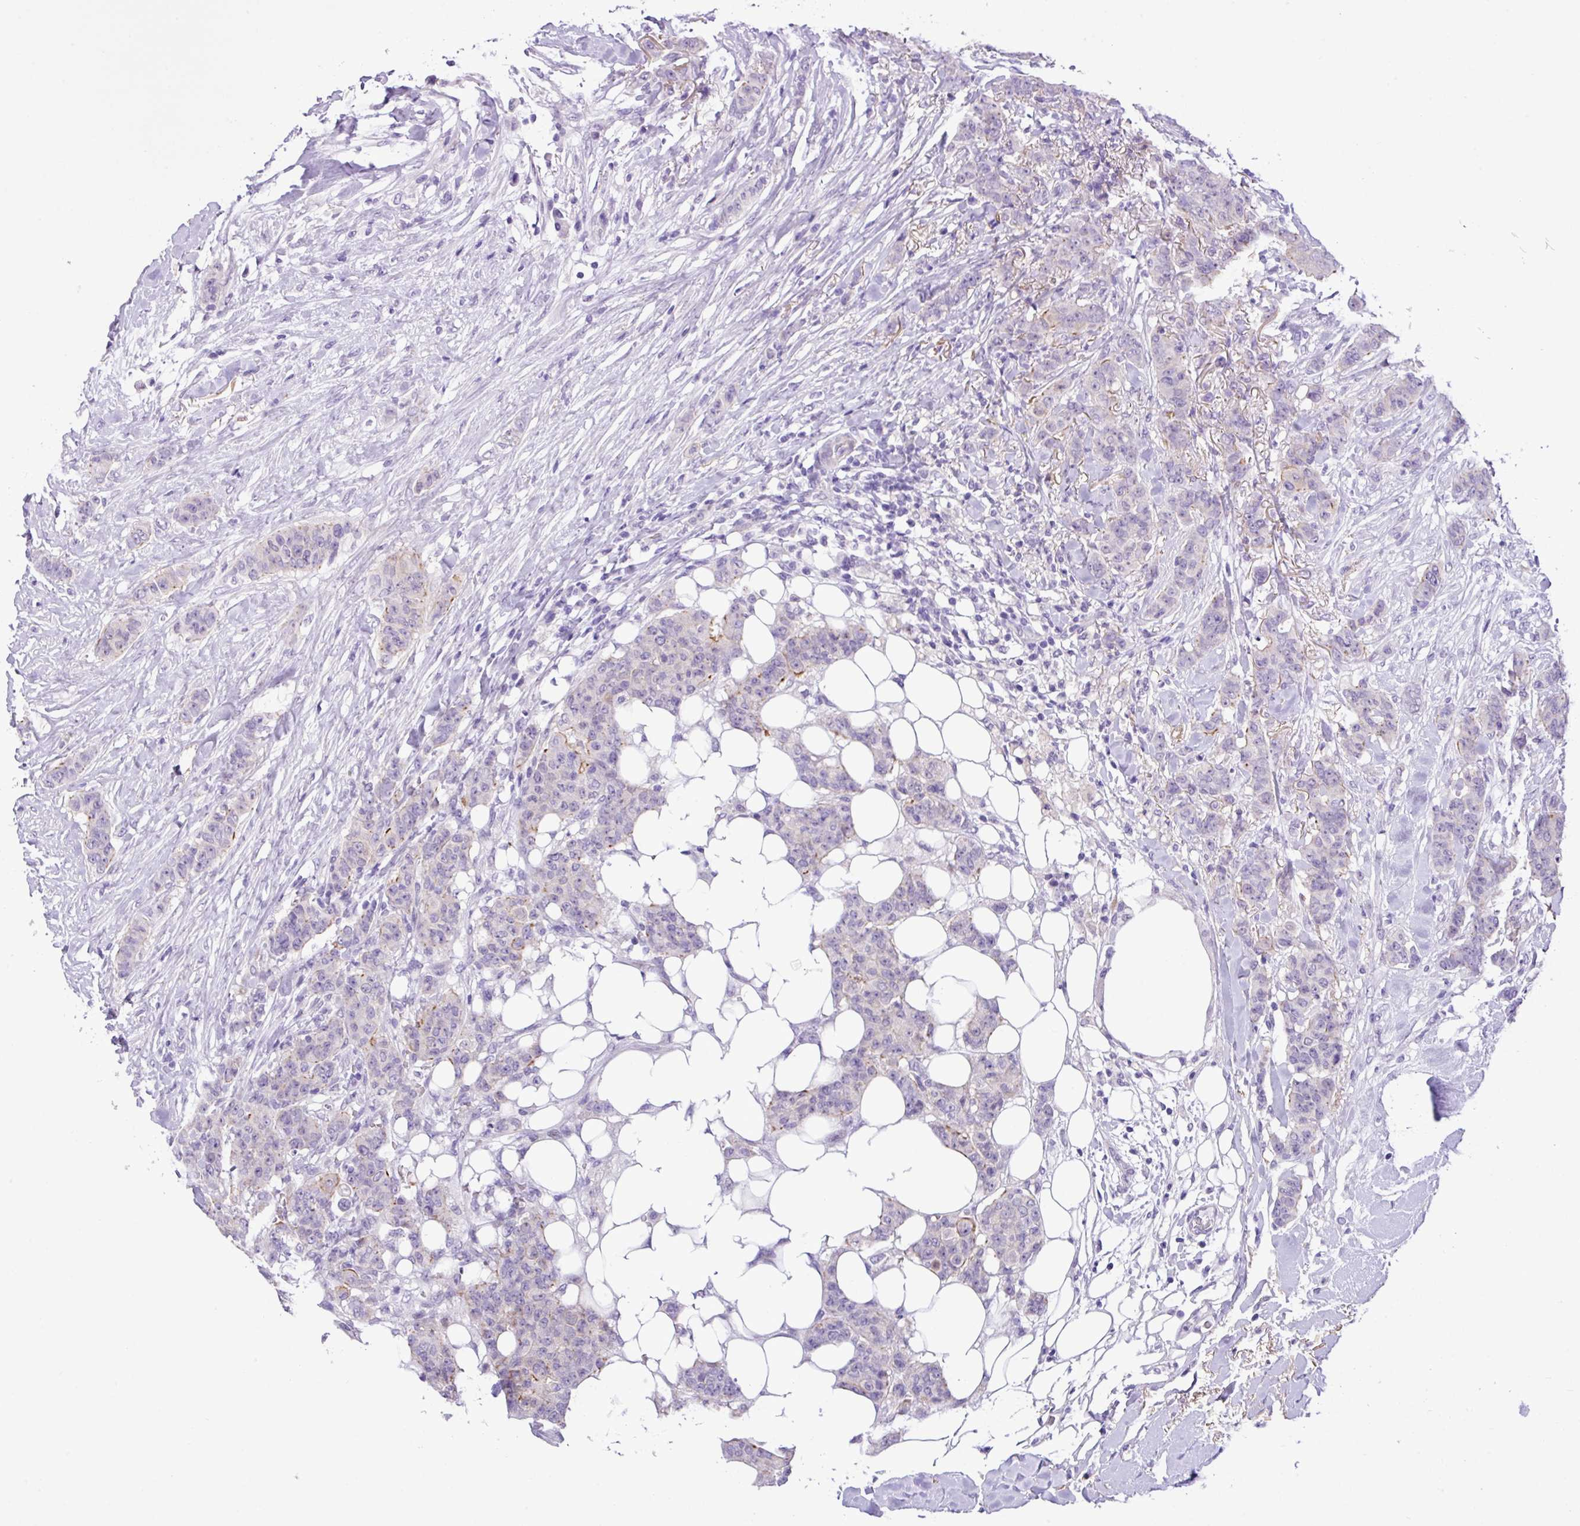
{"staining": {"intensity": "negative", "quantity": "none", "location": "none"}, "tissue": "breast cancer", "cell_type": "Tumor cells", "image_type": "cancer", "snomed": [{"axis": "morphology", "description": "Duct carcinoma"}, {"axis": "topography", "description": "Breast"}], "caption": "High magnification brightfield microscopy of breast intraductal carcinoma stained with DAB (brown) and counterstained with hematoxylin (blue): tumor cells show no significant positivity.", "gene": "YLPM1", "patient": {"sex": "female", "age": 40}}